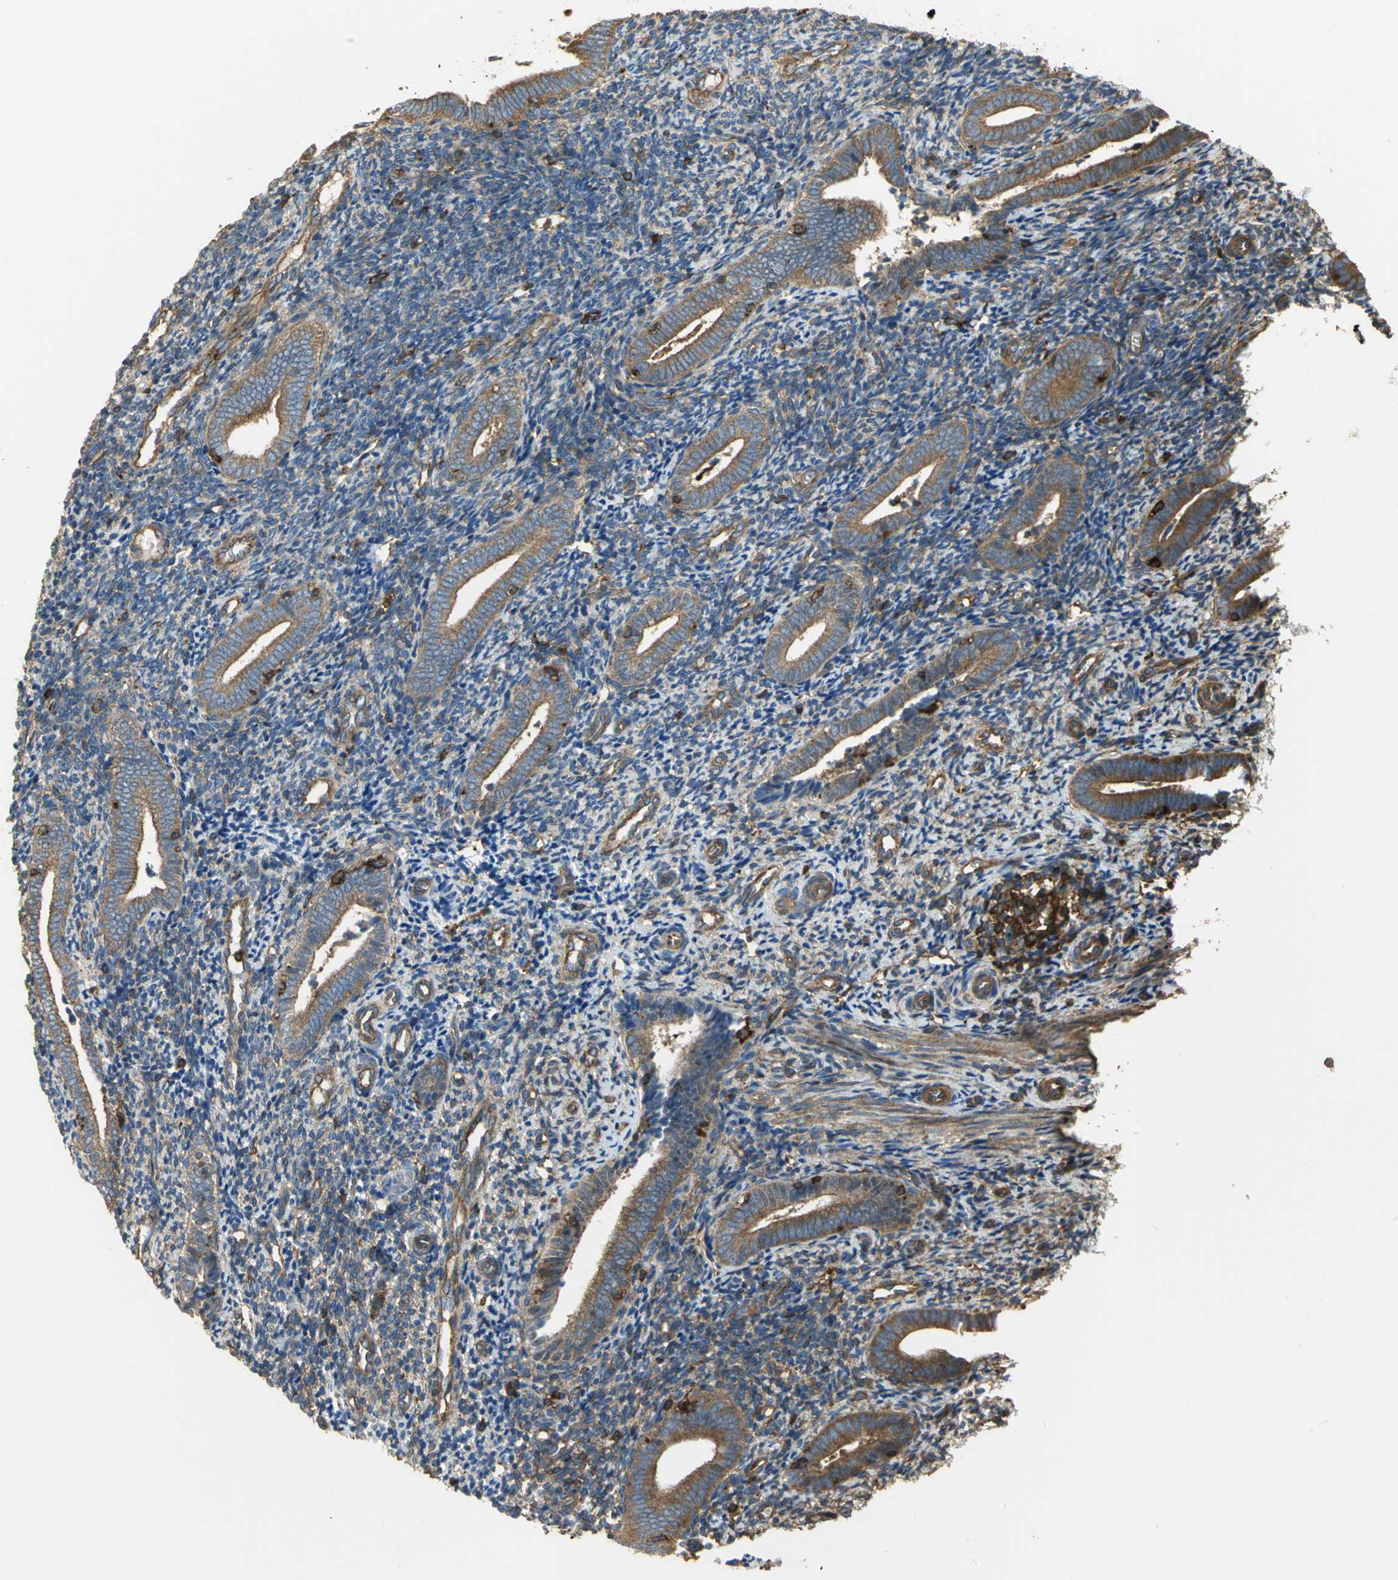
{"staining": {"intensity": "weak", "quantity": ">75%", "location": "cytoplasmic/membranous"}, "tissue": "endometrium", "cell_type": "Cells in endometrial stroma", "image_type": "normal", "snomed": [{"axis": "morphology", "description": "Normal tissue, NOS"}, {"axis": "topography", "description": "Uterus"}, {"axis": "topography", "description": "Endometrium"}], "caption": "The histopathology image exhibits staining of unremarkable endometrium, revealing weak cytoplasmic/membranous protein staining (brown color) within cells in endometrial stroma.", "gene": "TLN1", "patient": {"sex": "female", "age": 33}}